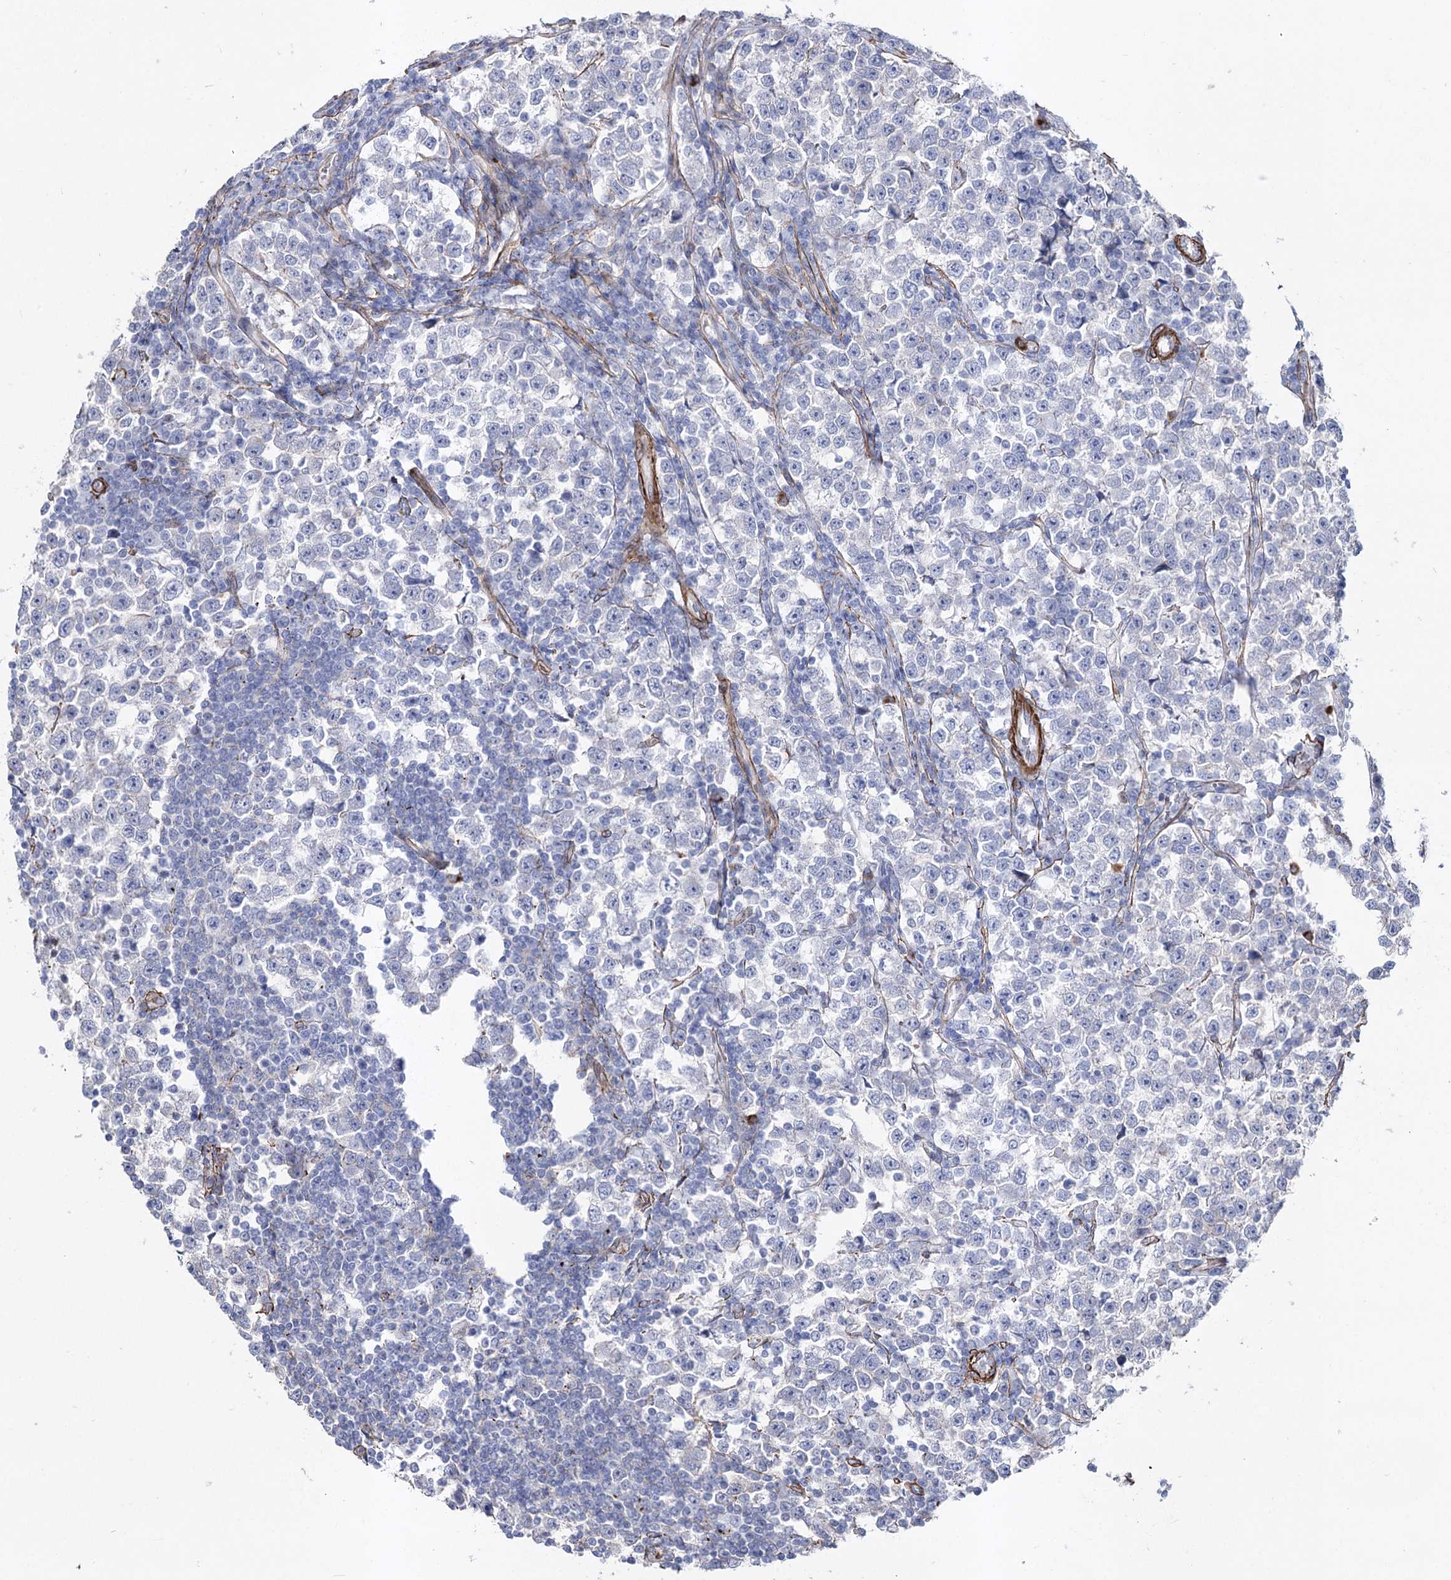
{"staining": {"intensity": "negative", "quantity": "none", "location": "none"}, "tissue": "testis cancer", "cell_type": "Tumor cells", "image_type": "cancer", "snomed": [{"axis": "morphology", "description": "Normal tissue, NOS"}, {"axis": "morphology", "description": "Seminoma, NOS"}, {"axis": "topography", "description": "Testis"}], "caption": "A photomicrograph of testis cancer (seminoma) stained for a protein demonstrates no brown staining in tumor cells.", "gene": "ARHGAP20", "patient": {"sex": "male", "age": 43}}